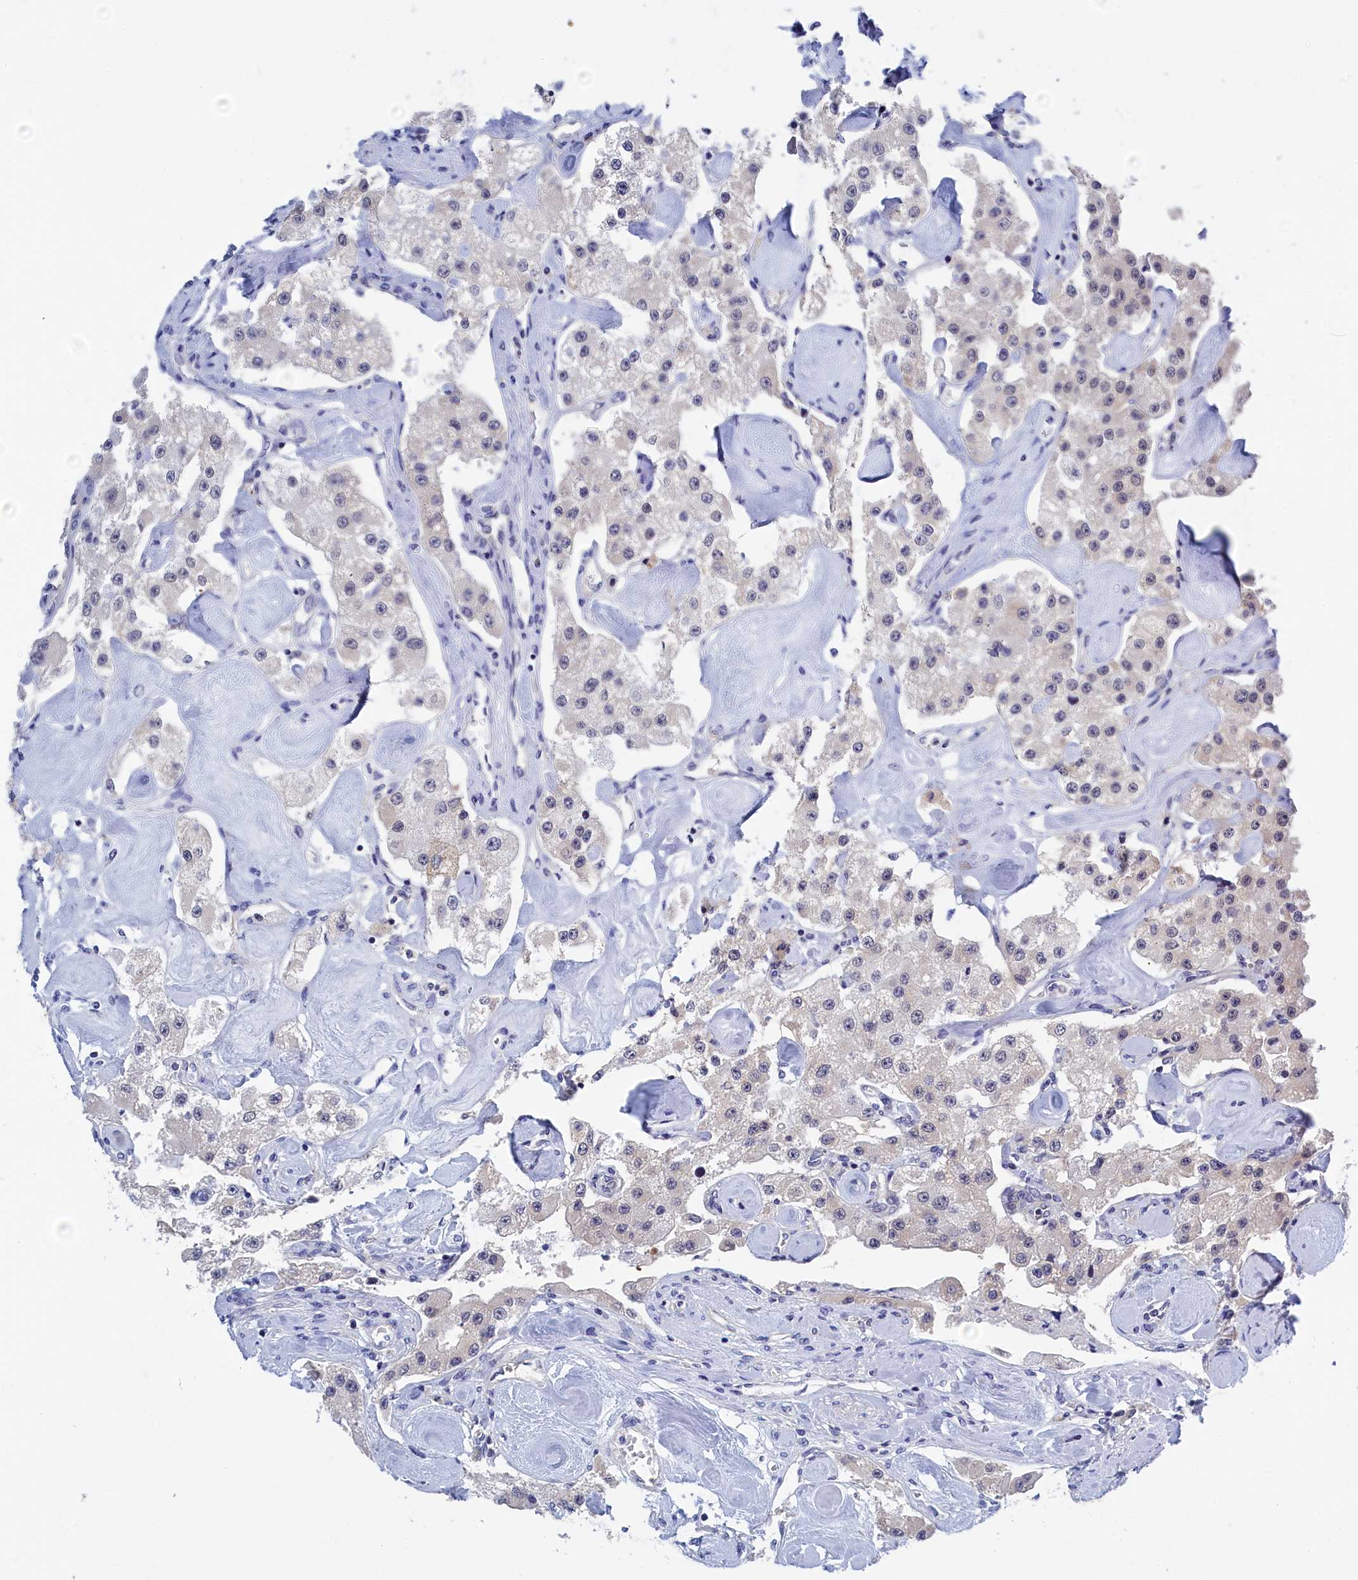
{"staining": {"intensity": "negative", "quantity": "none", "location": "none"}, "tissue": "carcinoid", "cell_type": "Tumor cells", "image_type": "cancer", "snomed": [{"axis": "morphology", "description": "Carcinoid, malignant, NOS"}, {"axis": "topography", "description": "Pancreas"}], "caption": "Immunohistochemistry (IHC) photomicrograph of neoplastic tissue: carcinoid stained with DAB shows no significant protein expression in tumor cells.", "gene": "PGP", "patient": {"sex": "male", "age": 41}}